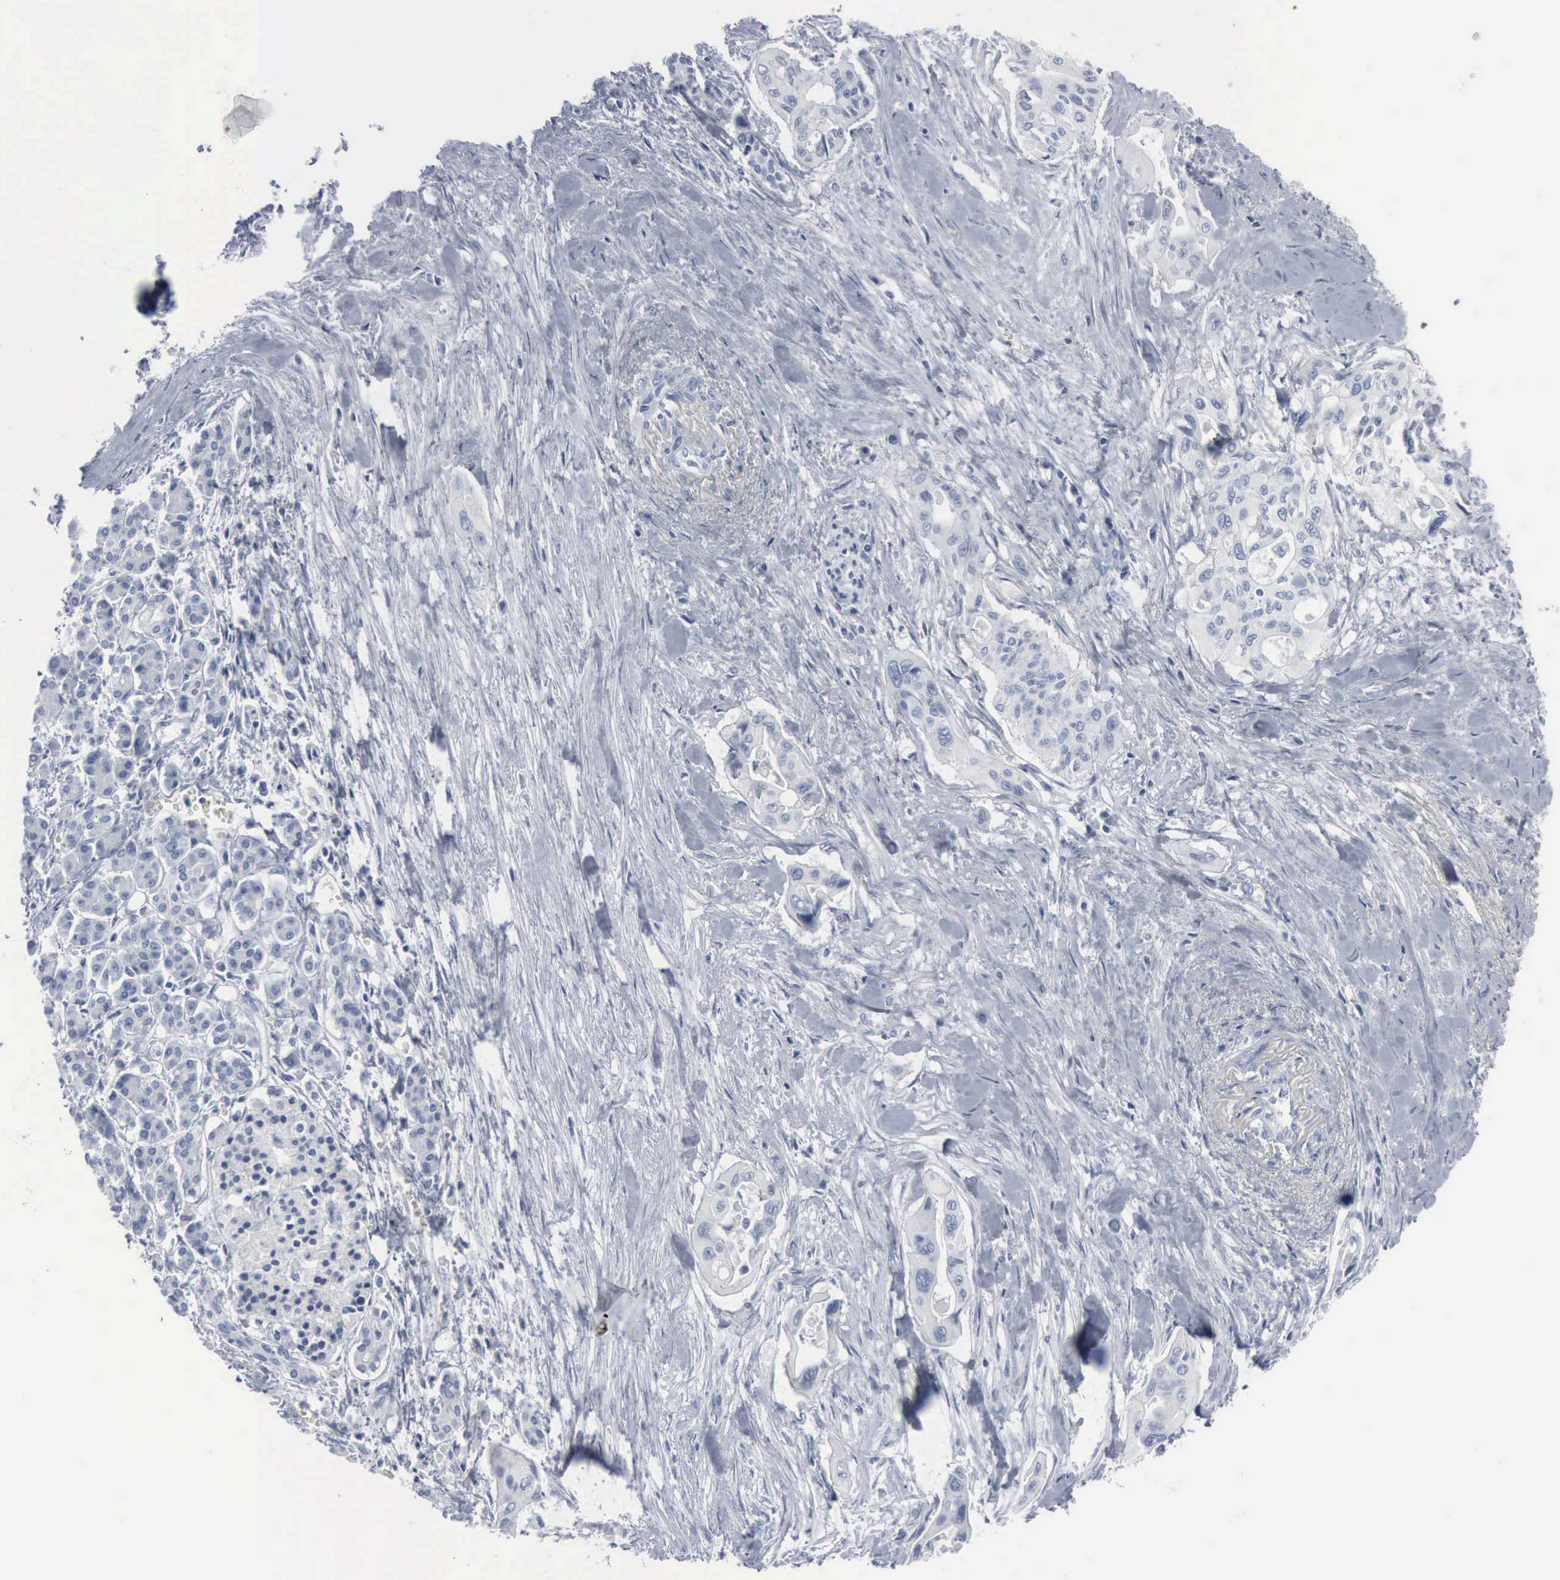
{"staining": {"intensity": "negative", "quantity": "none", "location": "none"}, "tissue": "pancreatic cancer", "cell_type": "Tumor cells", "image_type": "cancer", "snomed": [{"axis": "morphology", "description": "Adenocarcinoma, NOS"}, {"axis": "topography", "description": "Pancreas"}], "caption": "Tumor cells show no significant protein expression in pancreatic cancer.", "gene": "DMD", "patient": {"sex": "male", "age": 77}}